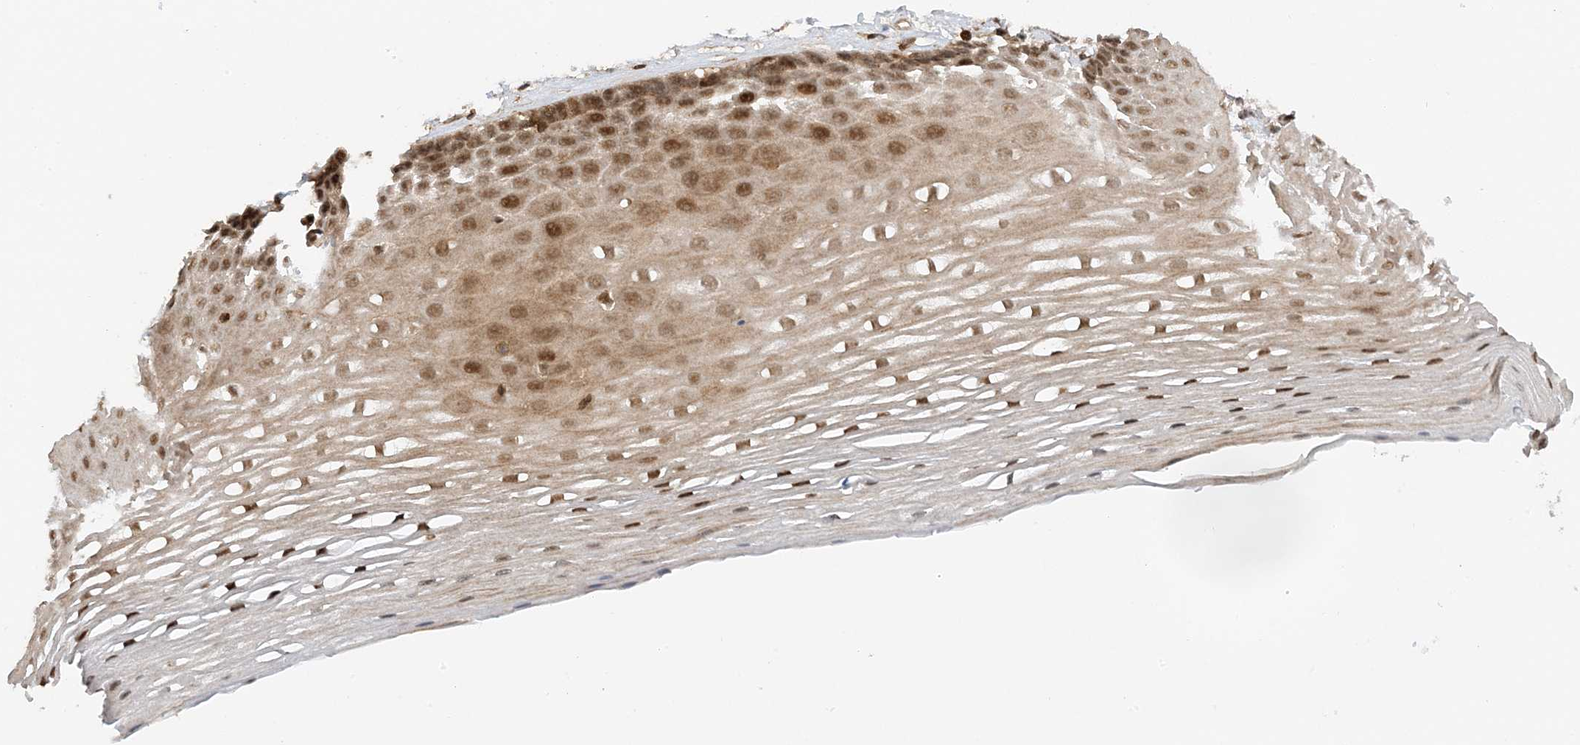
{"staining": {"intensity": "moderate", "quantity": ">75%", "location": "cytoplasmic/membranous,nuclear"}, "tissue": "esophagus", "cell_type": "Squamous epithelial cells", "image_type": "normal", "snomed": [{"axis": "morphology", "description": "Normal tissue, NOS"}, {"axis": "topography", "description": "Esophagus"}], "caption": "Esophagus stained with a brown dye exhibits moderate cytoplasmic/membranous,nuclear positive staining in approximately >75% of squamous epithelial cells.", "gene": "TATDN3", "patient": {"sex": "male", "age": 62}}